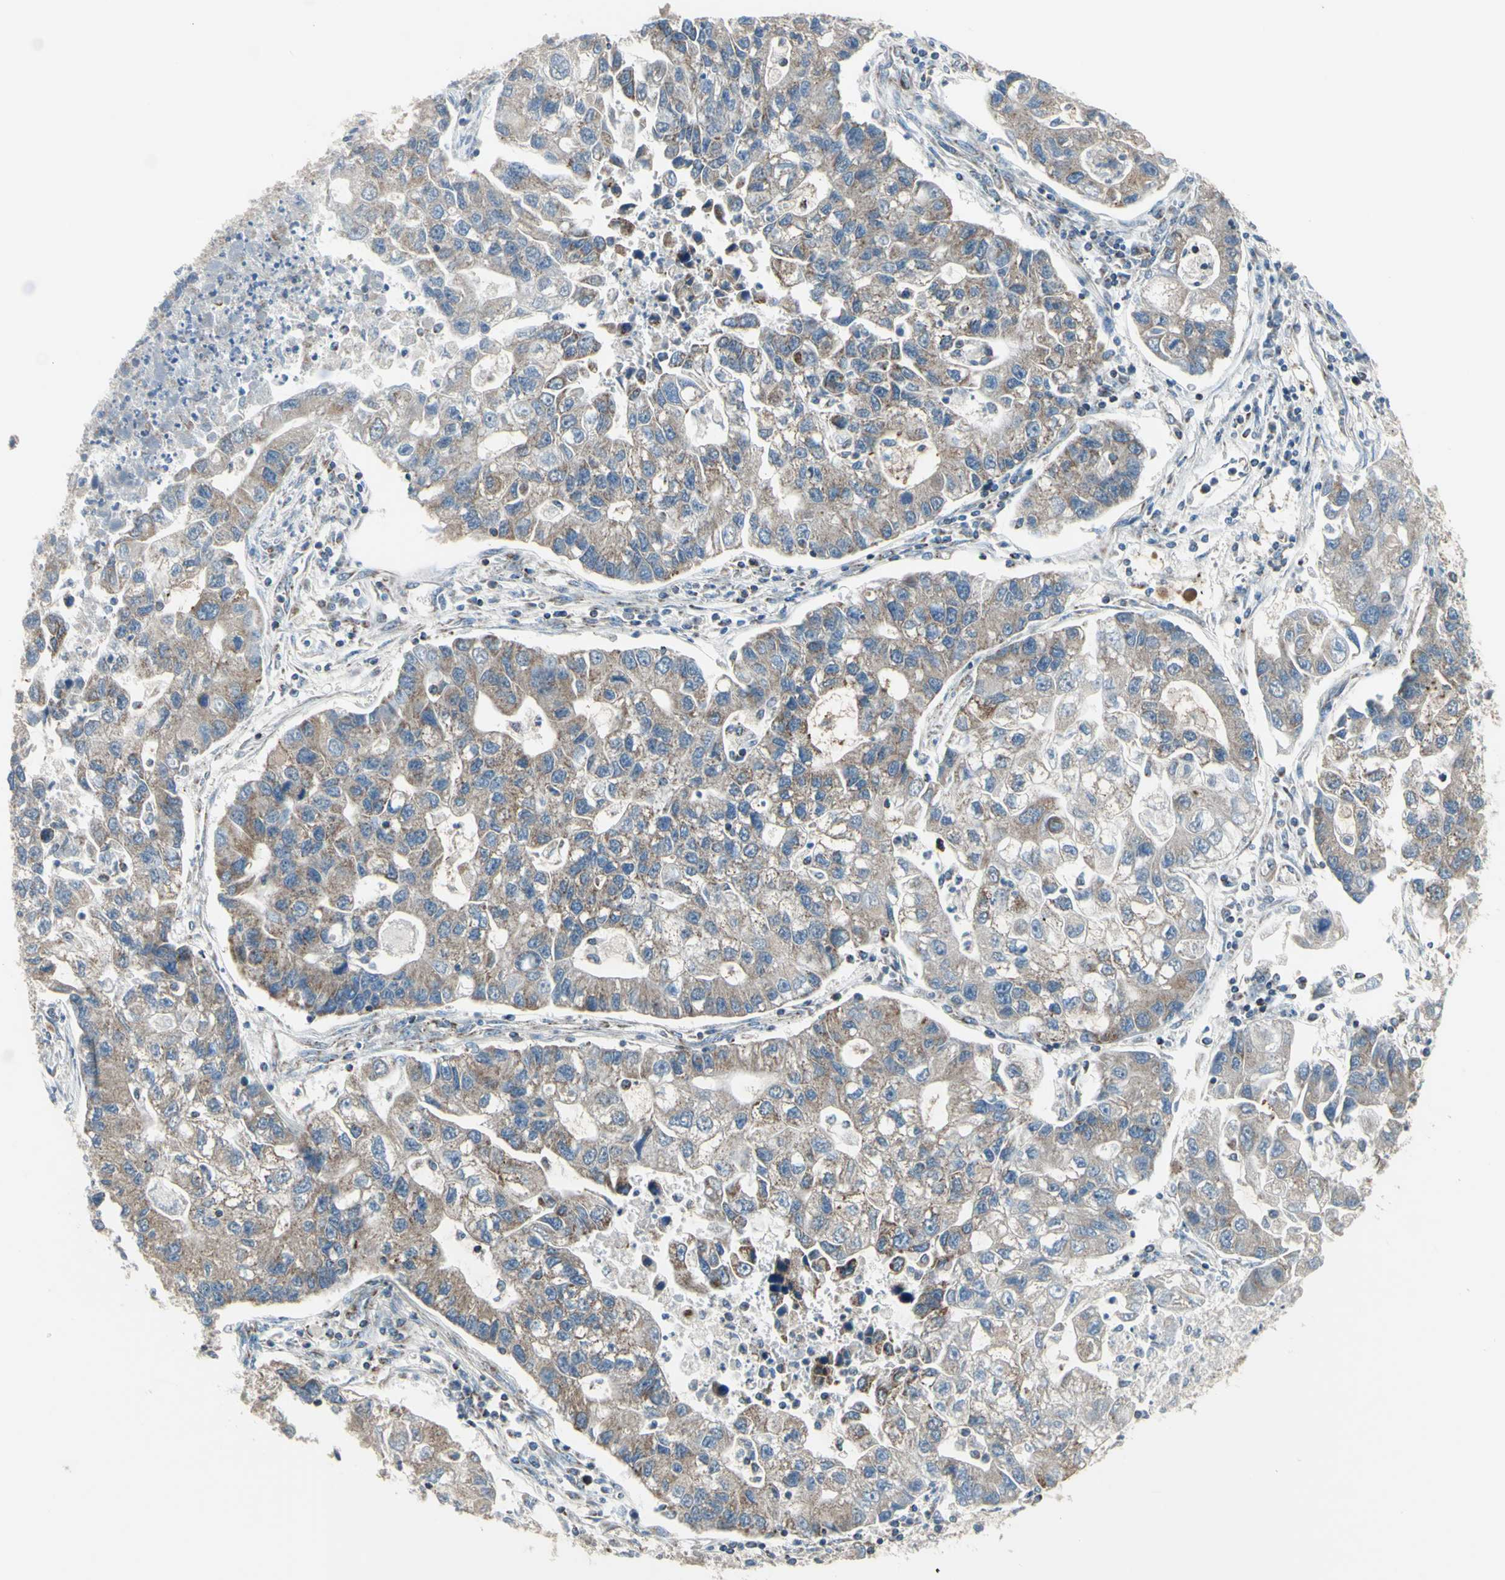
{"staining": {"intensity": "weak", "quantity": "25%-75%", "location": "cytoplasmic/membranous"}, "tissue": "lung cancer", "cell_type": "Tumor cells", "image_type": "cancer", "snomed": [{"axis": "morphology", "description": "Adenocarcinoma, NOS"}, {"axis": "topography", "description": "Lung"}], "caption": "IHC image of neoplastic tissue: human adenocarcinoma (lung) stained using IHC shows low levels of weak protein expression localized specifically in the cytoplasmic/membranous of tumor cells, appearing as a cytoplasmic/membranous brown color.", "gene": "FAM171B", "patient": {"sex": "female", "age": 51}}